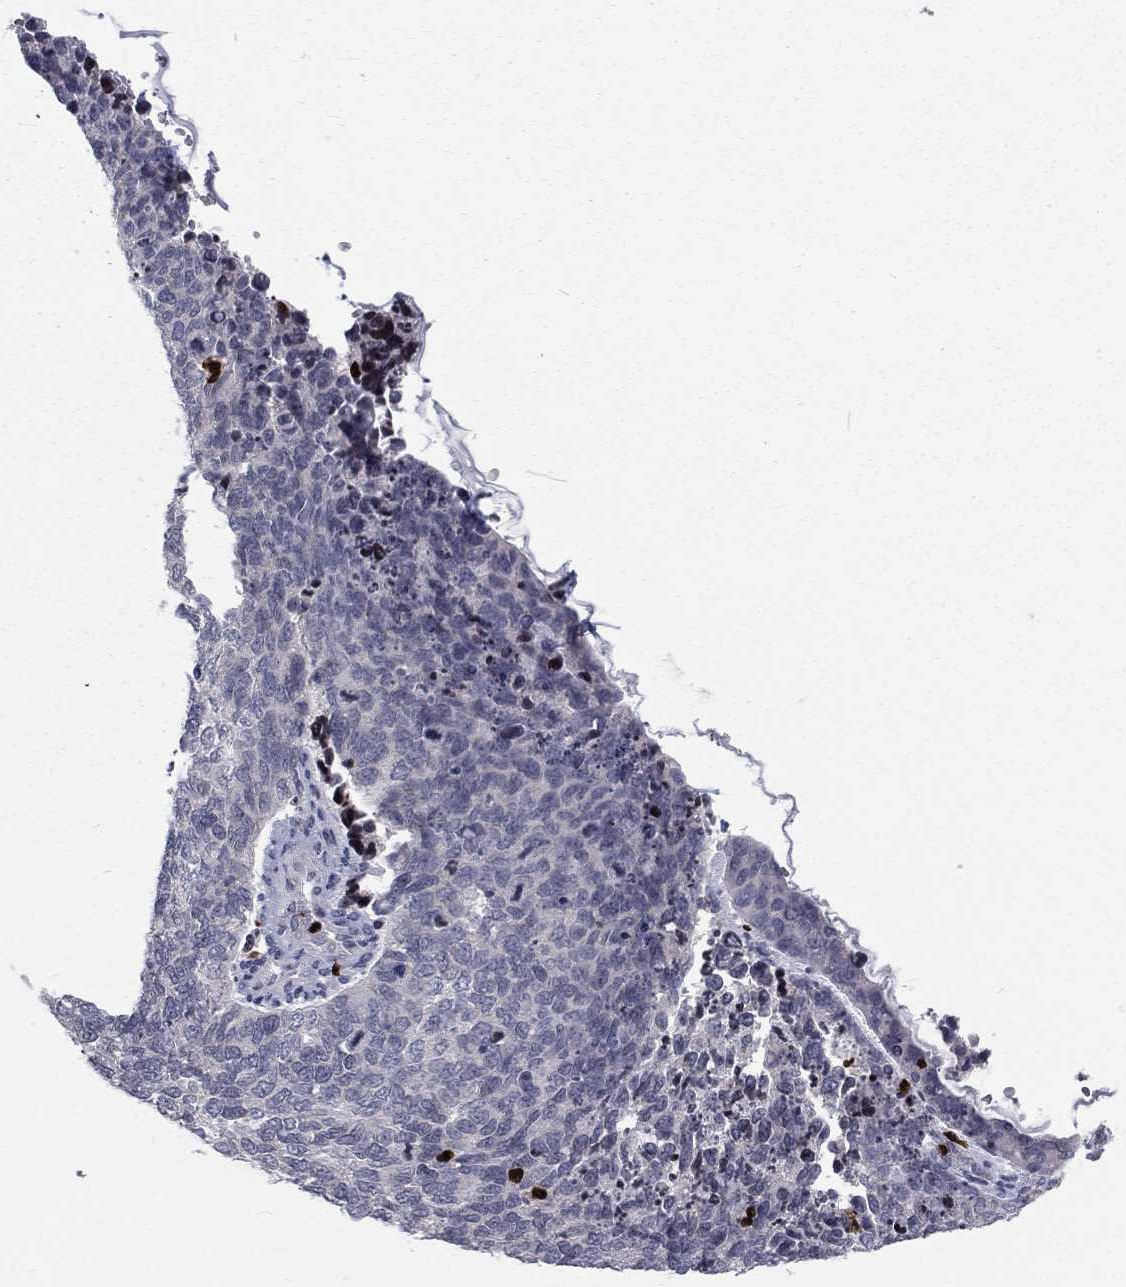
{"staining": {"intensity": "negative", "quantity": "none", "location": "none"}, "tissue": "cervical cancer", "cell_type": "Tumor cells", "image_type": "cancer", "snomed": [{"axis": "morphology", "description": "Squamous cell carcinoma, NOS"}, {"axis": "topography", "description": "Cervix"}], "caption": "Image shows no protein expression in tumor cells of cervical squamous cell carcinoma tissue.", "gene": "MNDA", "patient": {"sex": "female", "age": 63}}